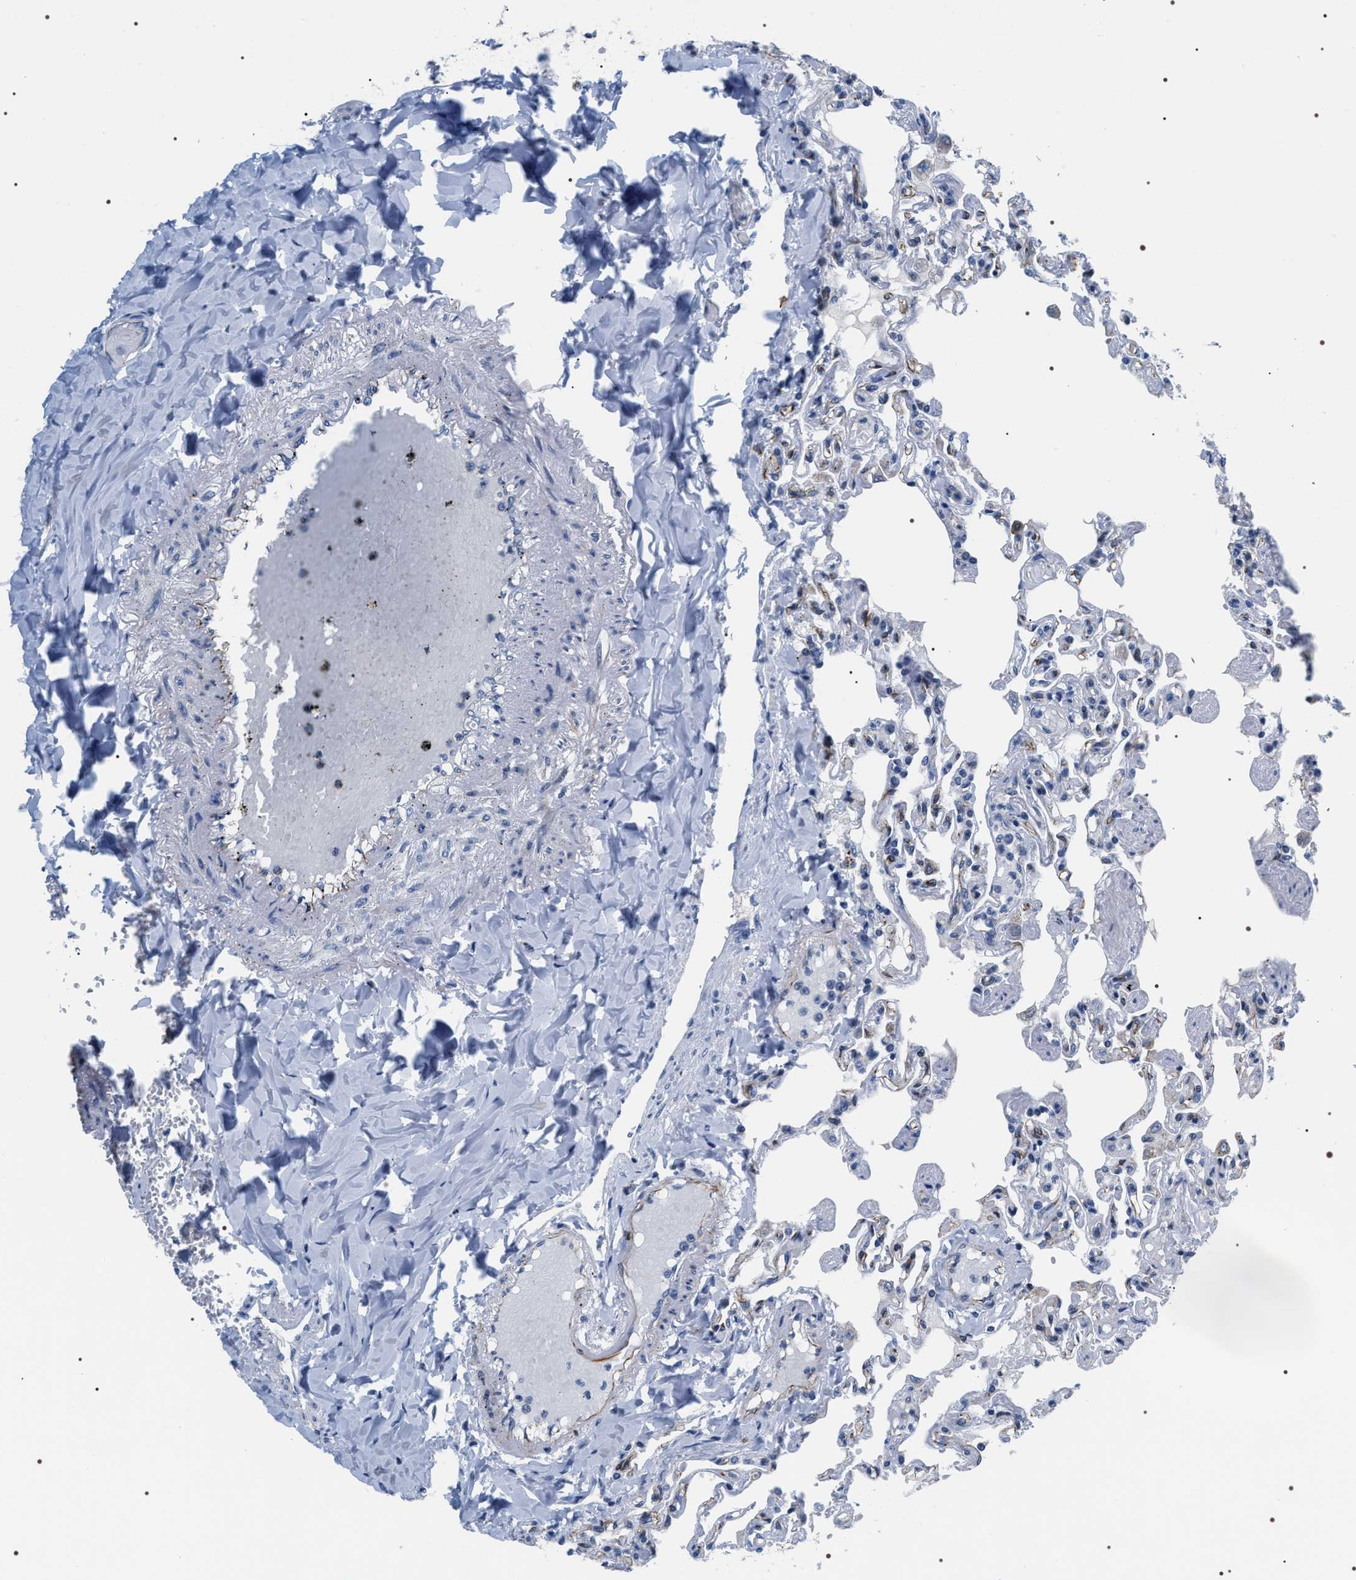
{"staining": {"intensity": "weak", "quantity": "<25%", "location": "cytoplasmic/membranous"}, "tissue": "lung", "cell_type": "Alveolar cells", "image_type": "normal", "snomed": [{"axis": "morphology", "description": "Normal tissue, NOS"}, {"axis": "topography", "description": "Lung"}], "caption": "Protein analysis of normal lung demonstrates no significant expression in alveolar cells. Brightfield microscopy of immunohistochemistry stained with DAB (3,3'-diaminobenzidine) (brown) and hematoxylin (blue), captured at high magnification.", "gene": "PKD1L1", "patient": {"sex": "male", "age": 21}}